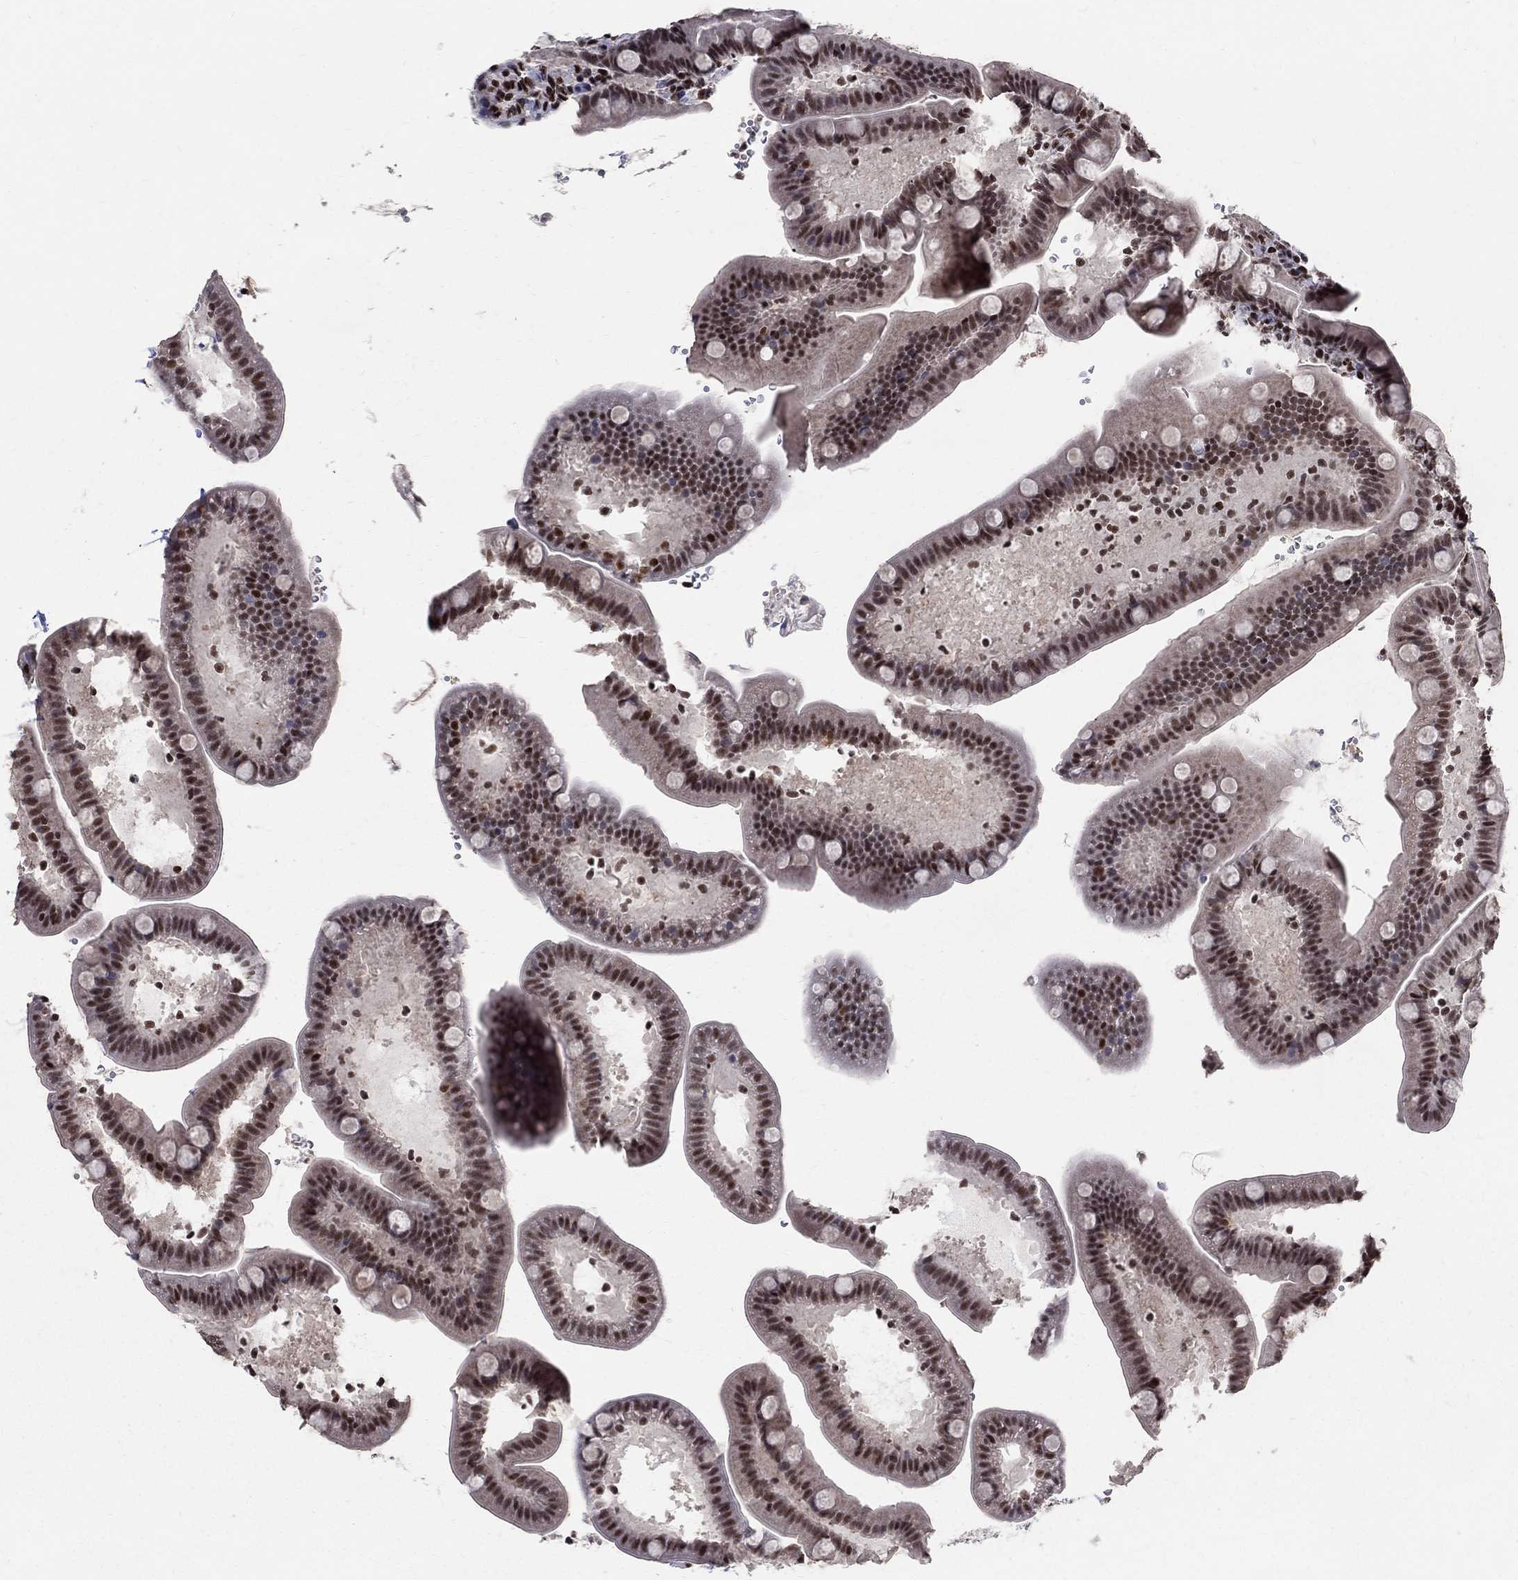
{"staining": {"intensity": "strong", "quantity": "25%-75%", "location": "nuclear"}, "tissue": "small intestine", "cell_type": "Glandular cells", "image_type": "normal", "snomed": [{"axis": "morphology", "description": "Normal tissue, NOS"}, {"axis": "topography", "description": "Small intestine"}], "caption": "The micrograph shows immunohistochemical staining of normal small intestine. There is strong nuclear expression is present in approximately 25%-75% of glandular cells.", "gene": "FBXO16", "patient": {"sex": "male", "age": 66}}